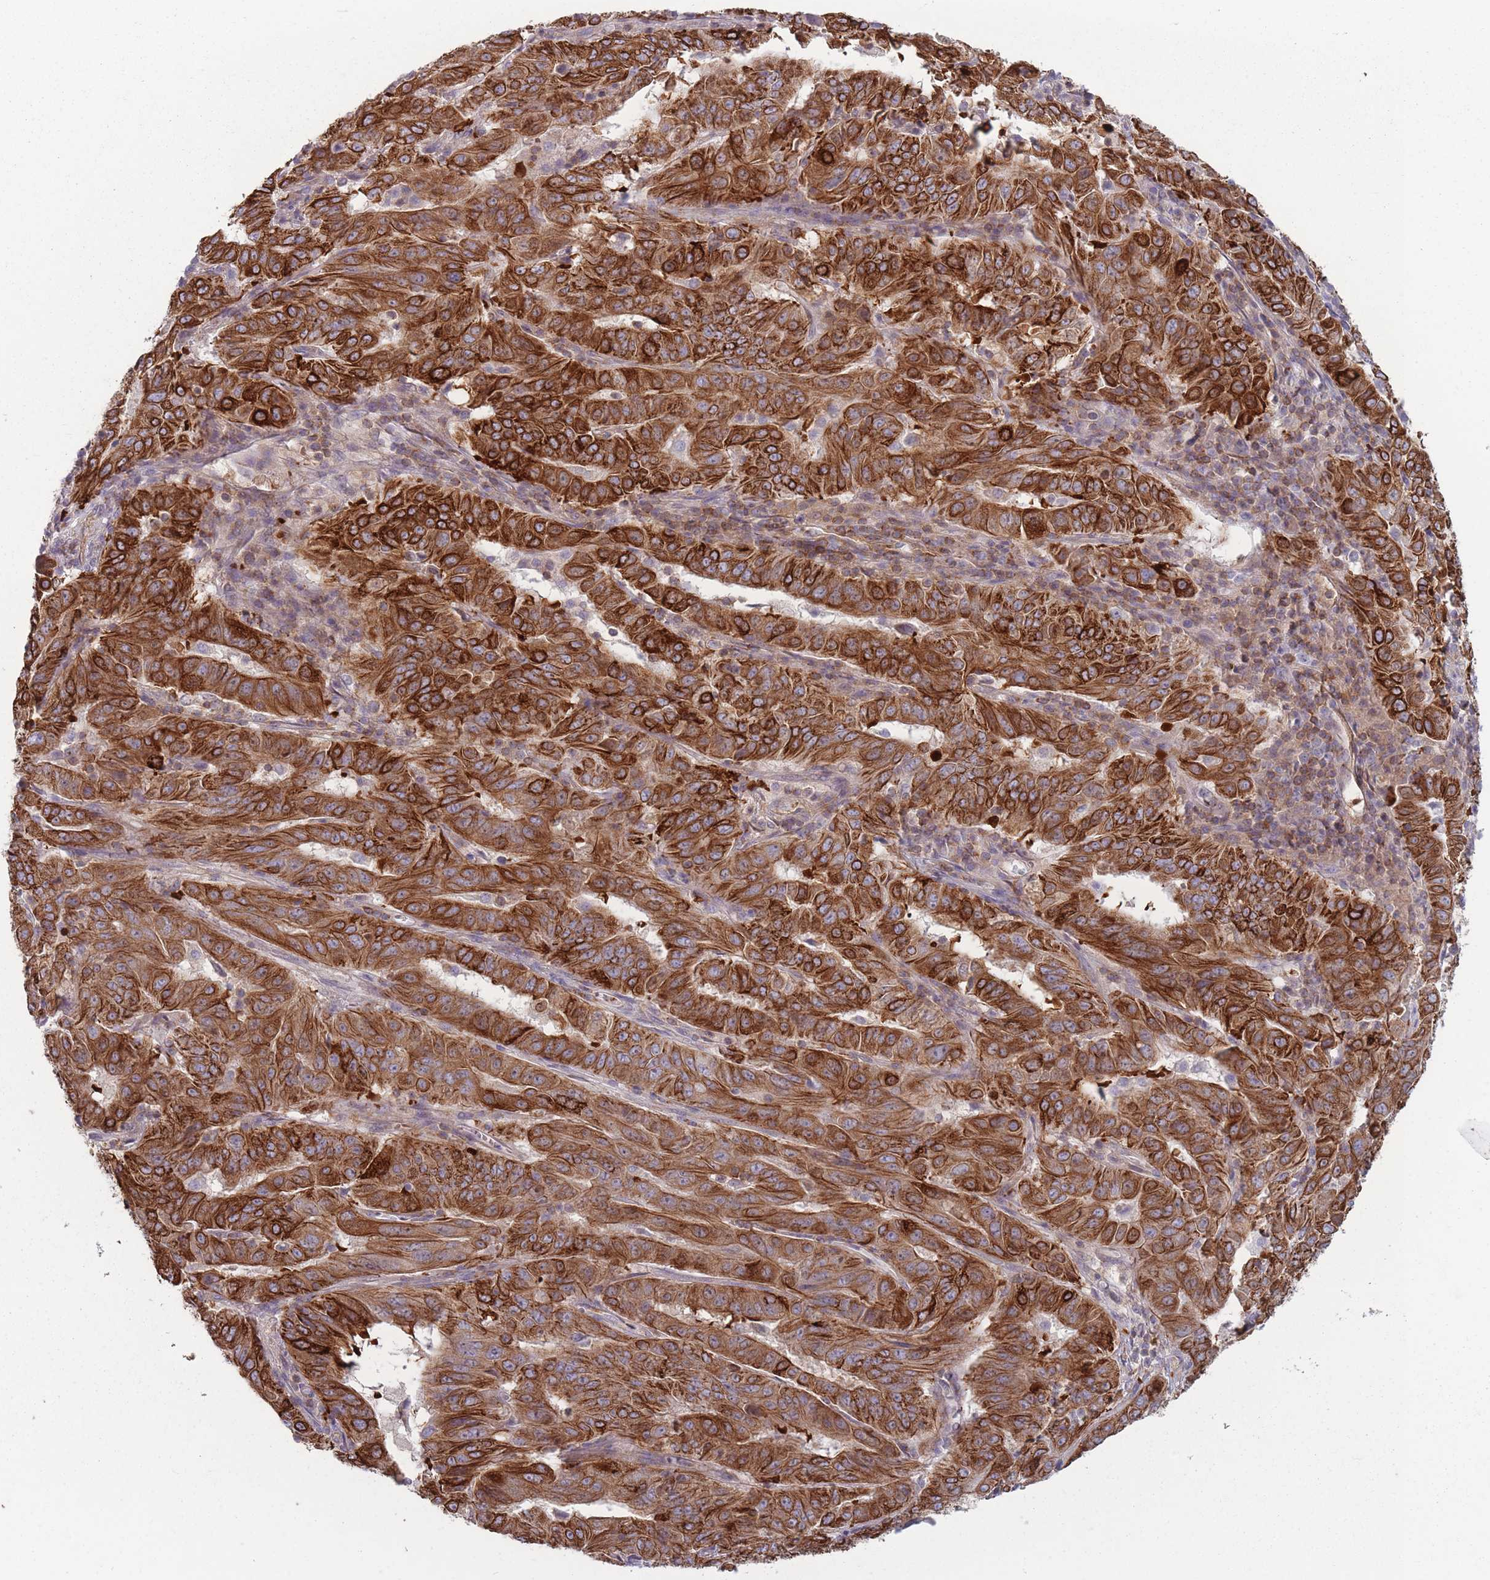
{"staining": {"intensity": "strong", "quantity": ">75%", "location": "cytoplasmic/membranous"}, "tissue": "pancreatic cancer", "cell_type": "Tumor cells", "image_type": "cancer", "snomed": [{"axis": "morphology", "description": "Adenocarcinoma, NOS"}, {"axis": "topography", "description": "Pancreas"}], "caption": "The micrograph reveals staining of pancreatic cancer, revealing strong cytoplasmic/membranous protein staining (brown color) within tumor cells.", "gene": "HSBP1L1", "patient": {"sex": "male", "age": 63}}